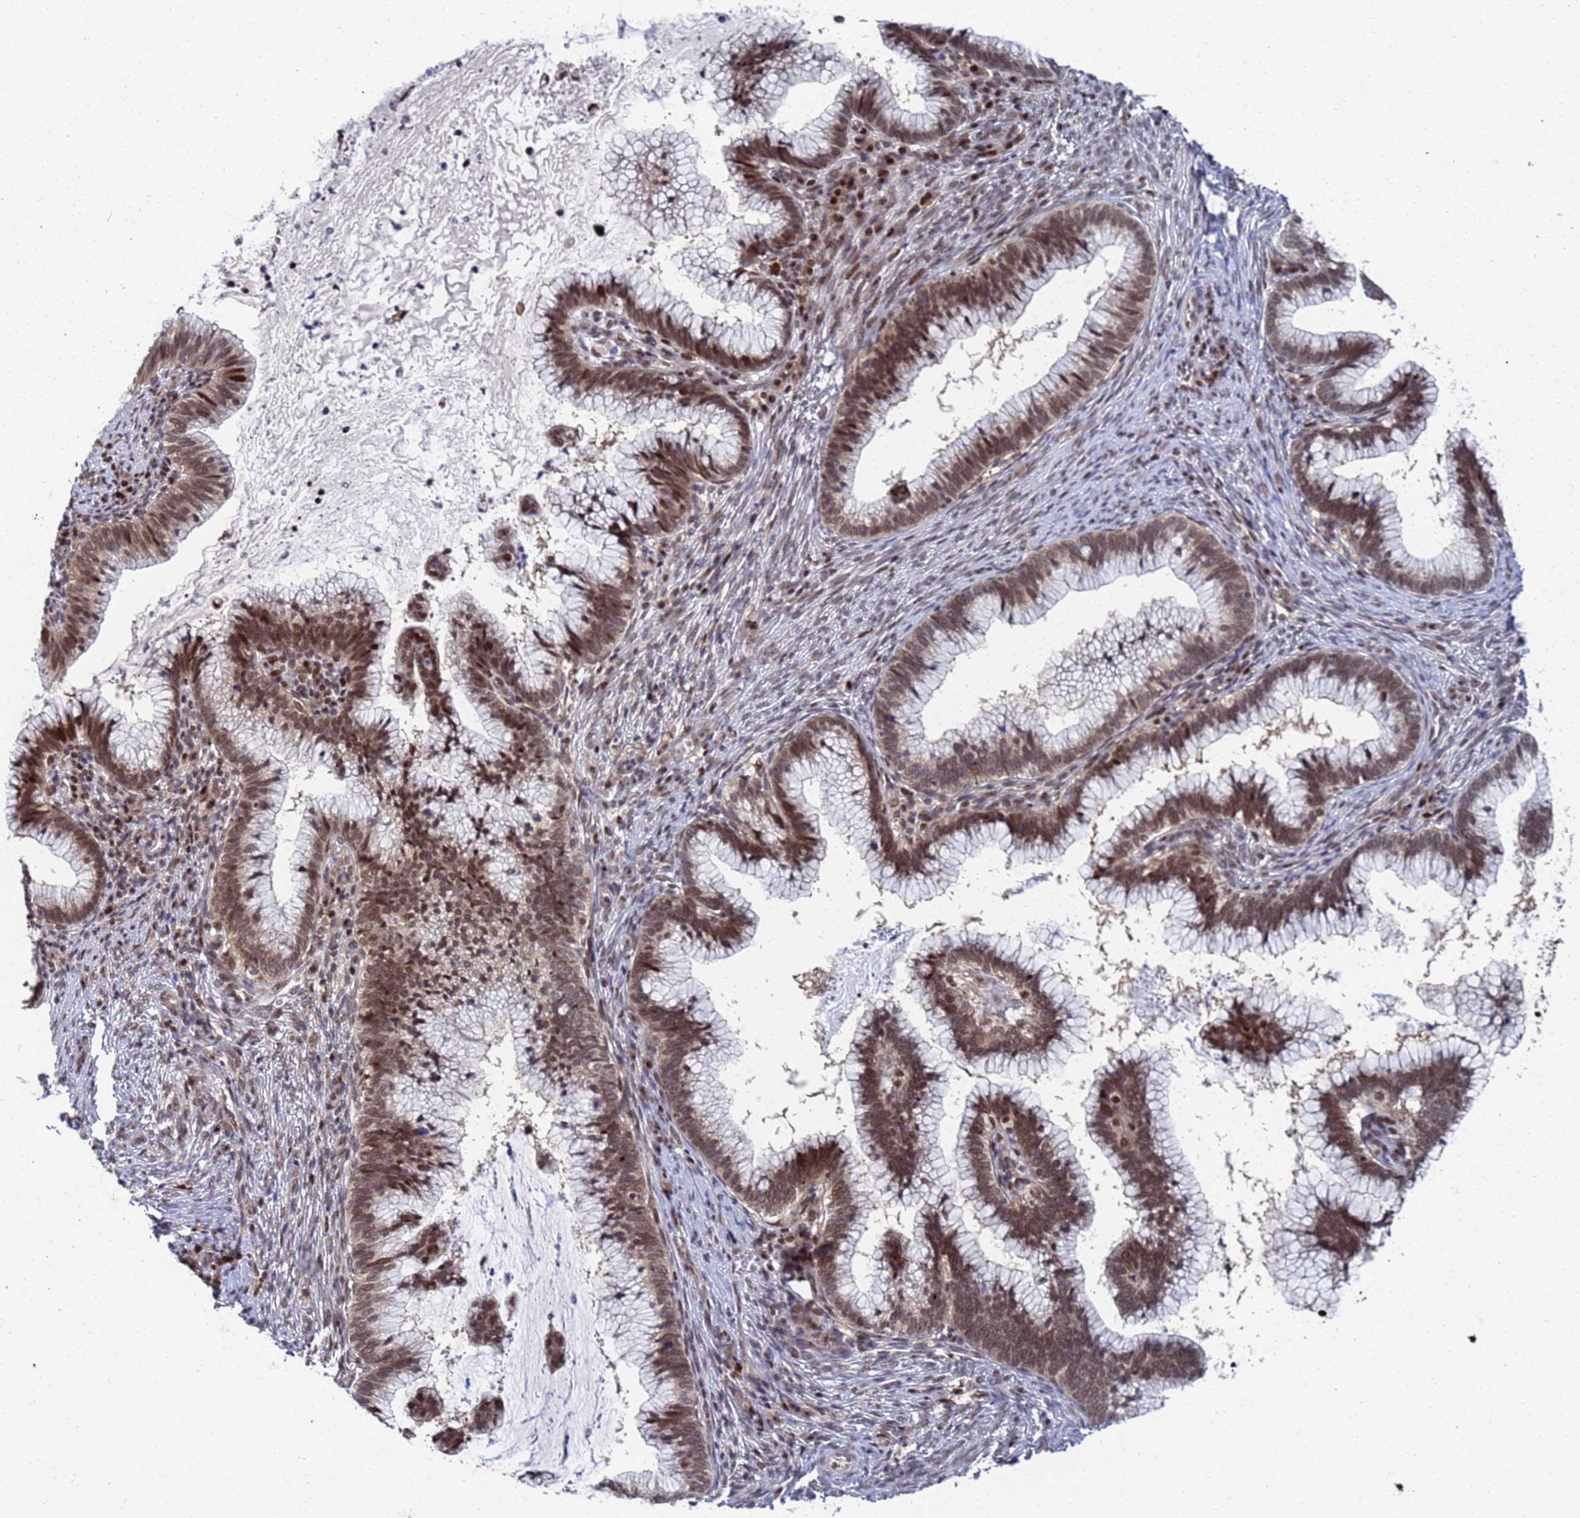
{"staining": {"intensity": "moderate", "quantity": ">75%", "location": "nuclear"}, "tissue": "cervical cancer", "cell_type": "Tumor cells", "image_type": "cancer", "snomed": [{"axis": "morphology", "description": "Adenocarcinoma, NOS"}, {"axis": "topography", "description": "Cervix"}], "caption": "Protein analysis of cervical cancer tissue exhibits moderate nuclear expression in about >75% of tumor cells.", "gene": "AP5Z1", "patient": {"sex": "female", "age": 36}}